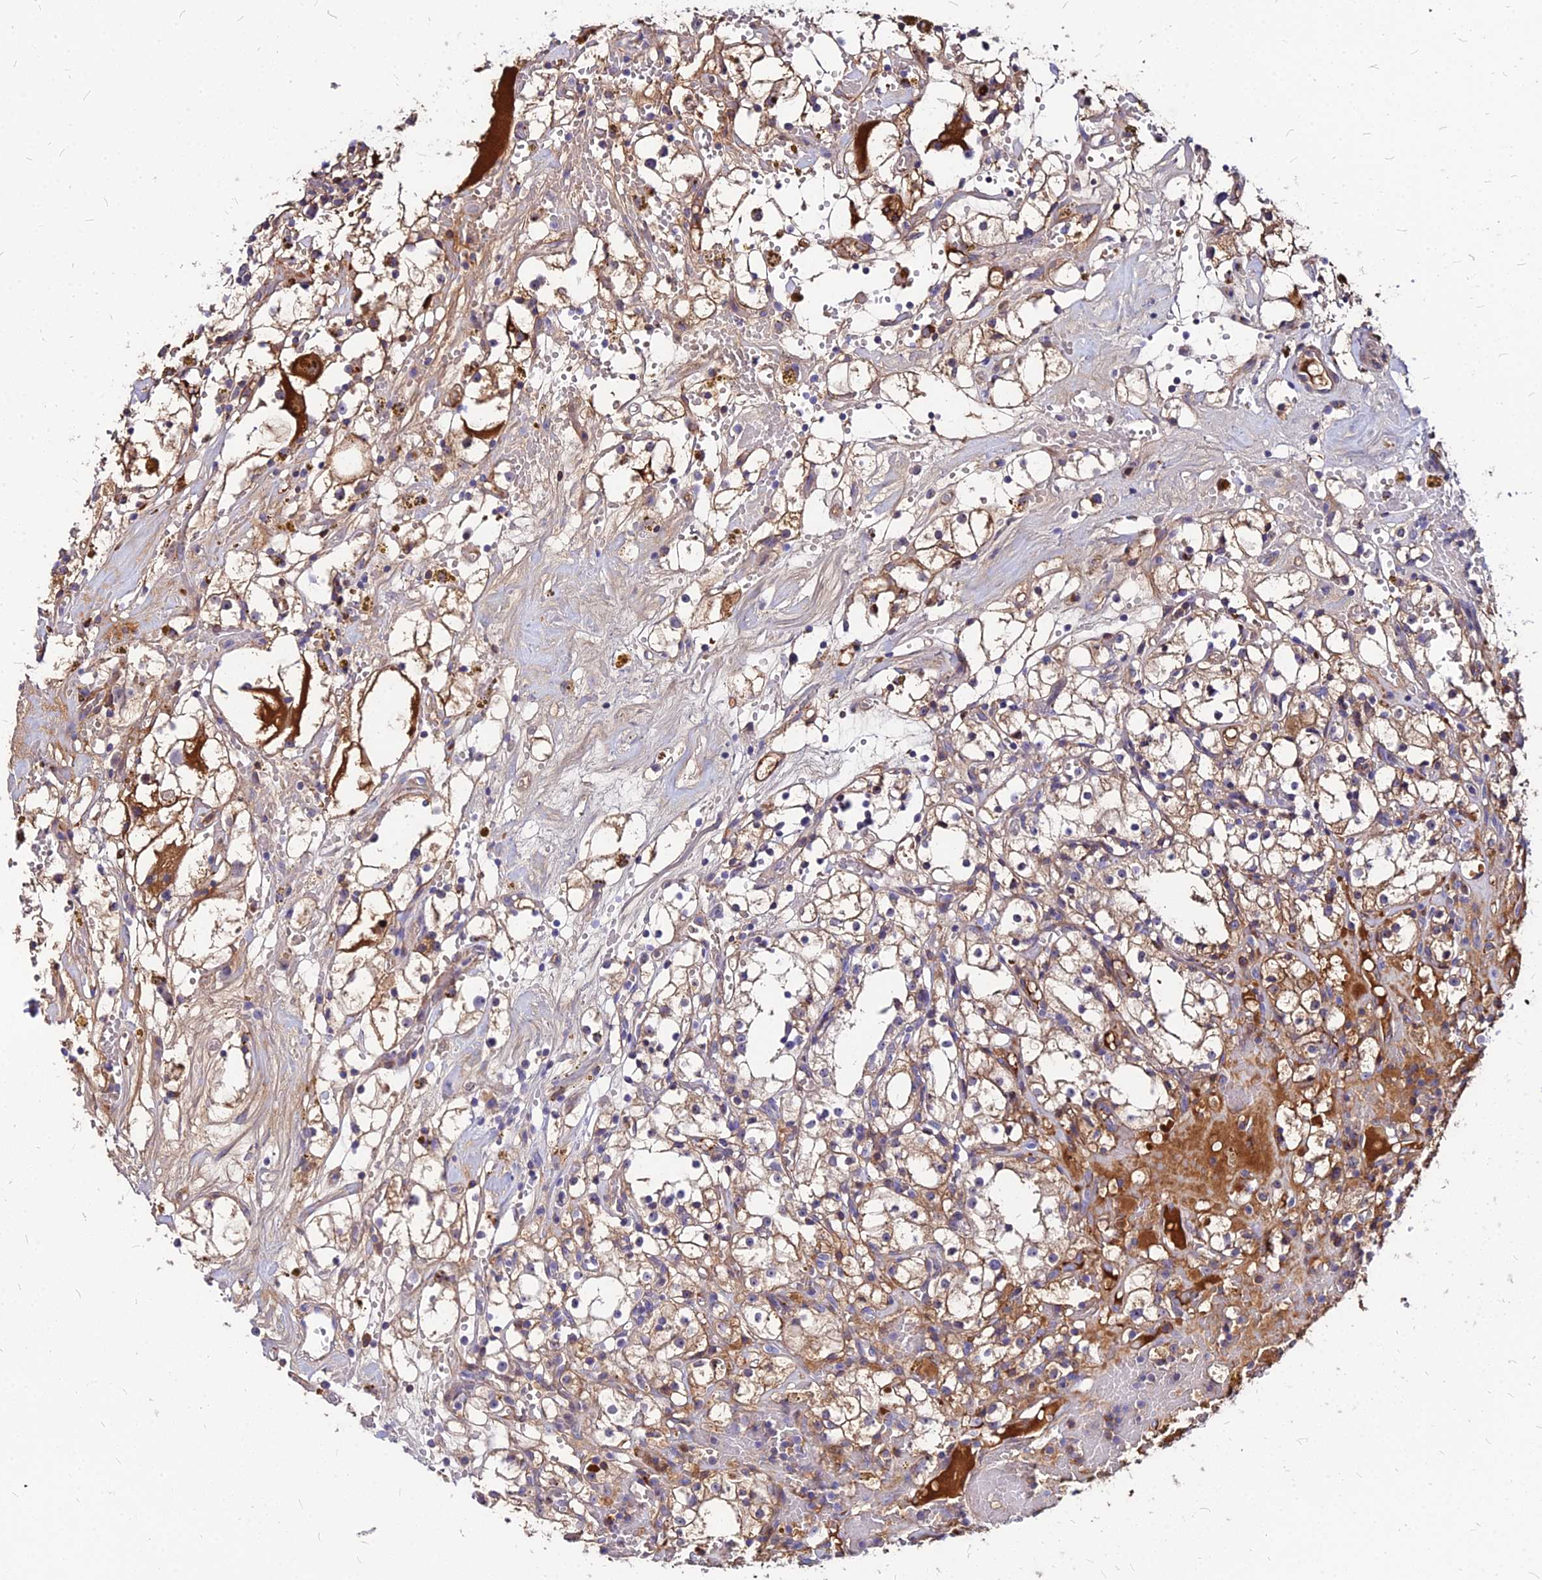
{"staining": {"intensity": "weak", "quantity": ">75%", "location": "cytoplasmic/membranous"}, "tissue": "renal cancer", "cell_type": "Tumor cells", "image_type": "cancer", "snomed": [{"axis": "morphology", "description": "Adenocarcinoma, NOS"}, {"axis": "topography", "description": "Kidney"}], "caption": "Immunohistochemistry micrograph of neoplastic tissue: human adenocarcinoma (renal) stained using immunohistochemistry shows low levels of weak protein expression localized specifically in the cytoplasmic/membranous of tumor cells, appearing as a cytoplasmic/membranous brown color.", "gene": "ACSM6", "patient": {"sex": "male", "age": 56}}